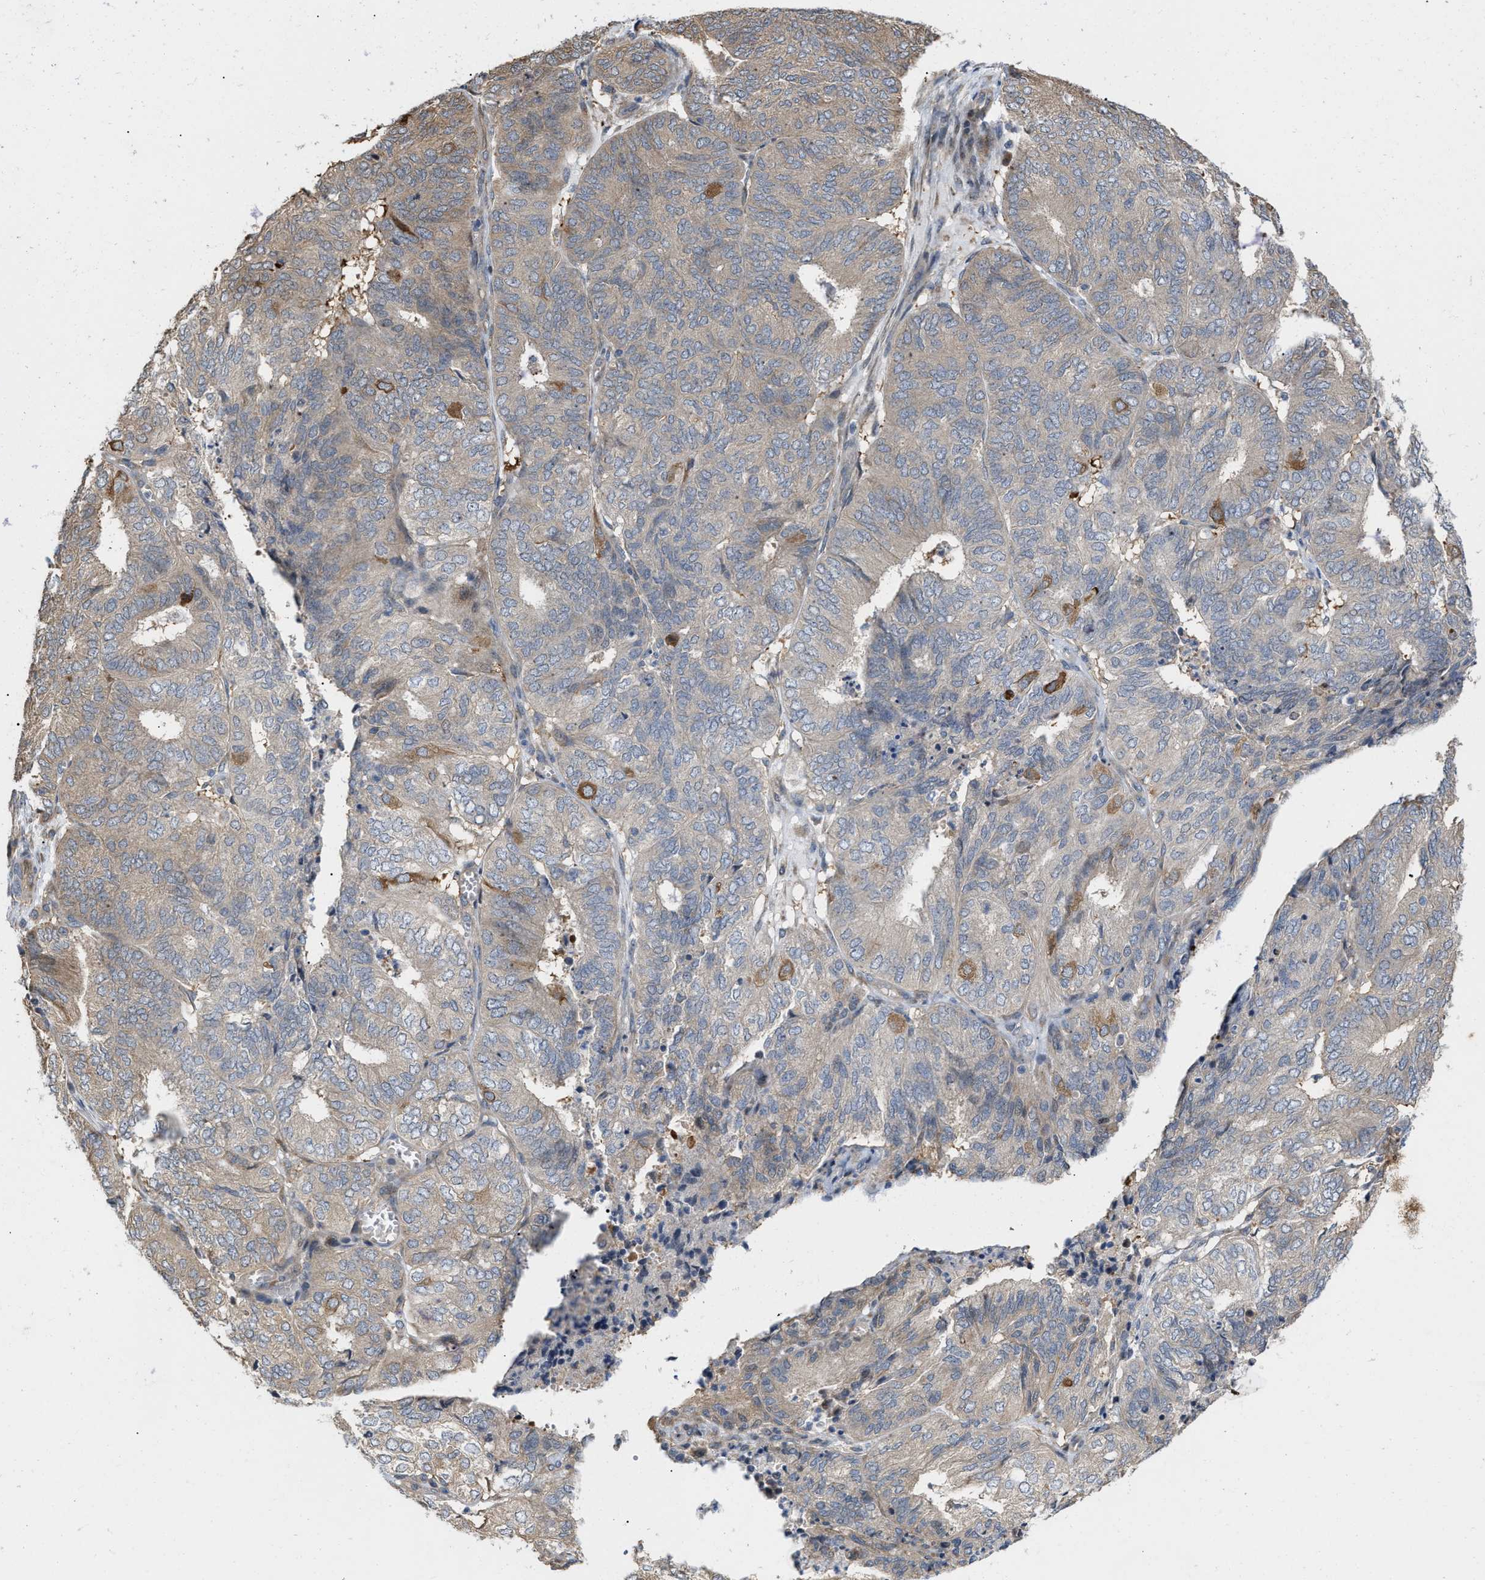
{"staining": {"intensity": "moderate", "quantity": "<25%", "location": "cytoplasmic/membranous"}, "tissue": "endometrial cancer", "cell_type": "Tumor cells", "image_type": "cancer", "snomed": [{"axis": "morphology", "description": "Adenocarcinoma, NOS"}, {"axis": "topography", "description": "Uterus"}], "caption": "Protein staining demonstrates moderate cytoplasmic/membranous positivity in about <25% of tumor cells in endometrial adenocarcinoma.", "gene": "CSNK1A1", "patient": {"sex": "female", "age": 60}}